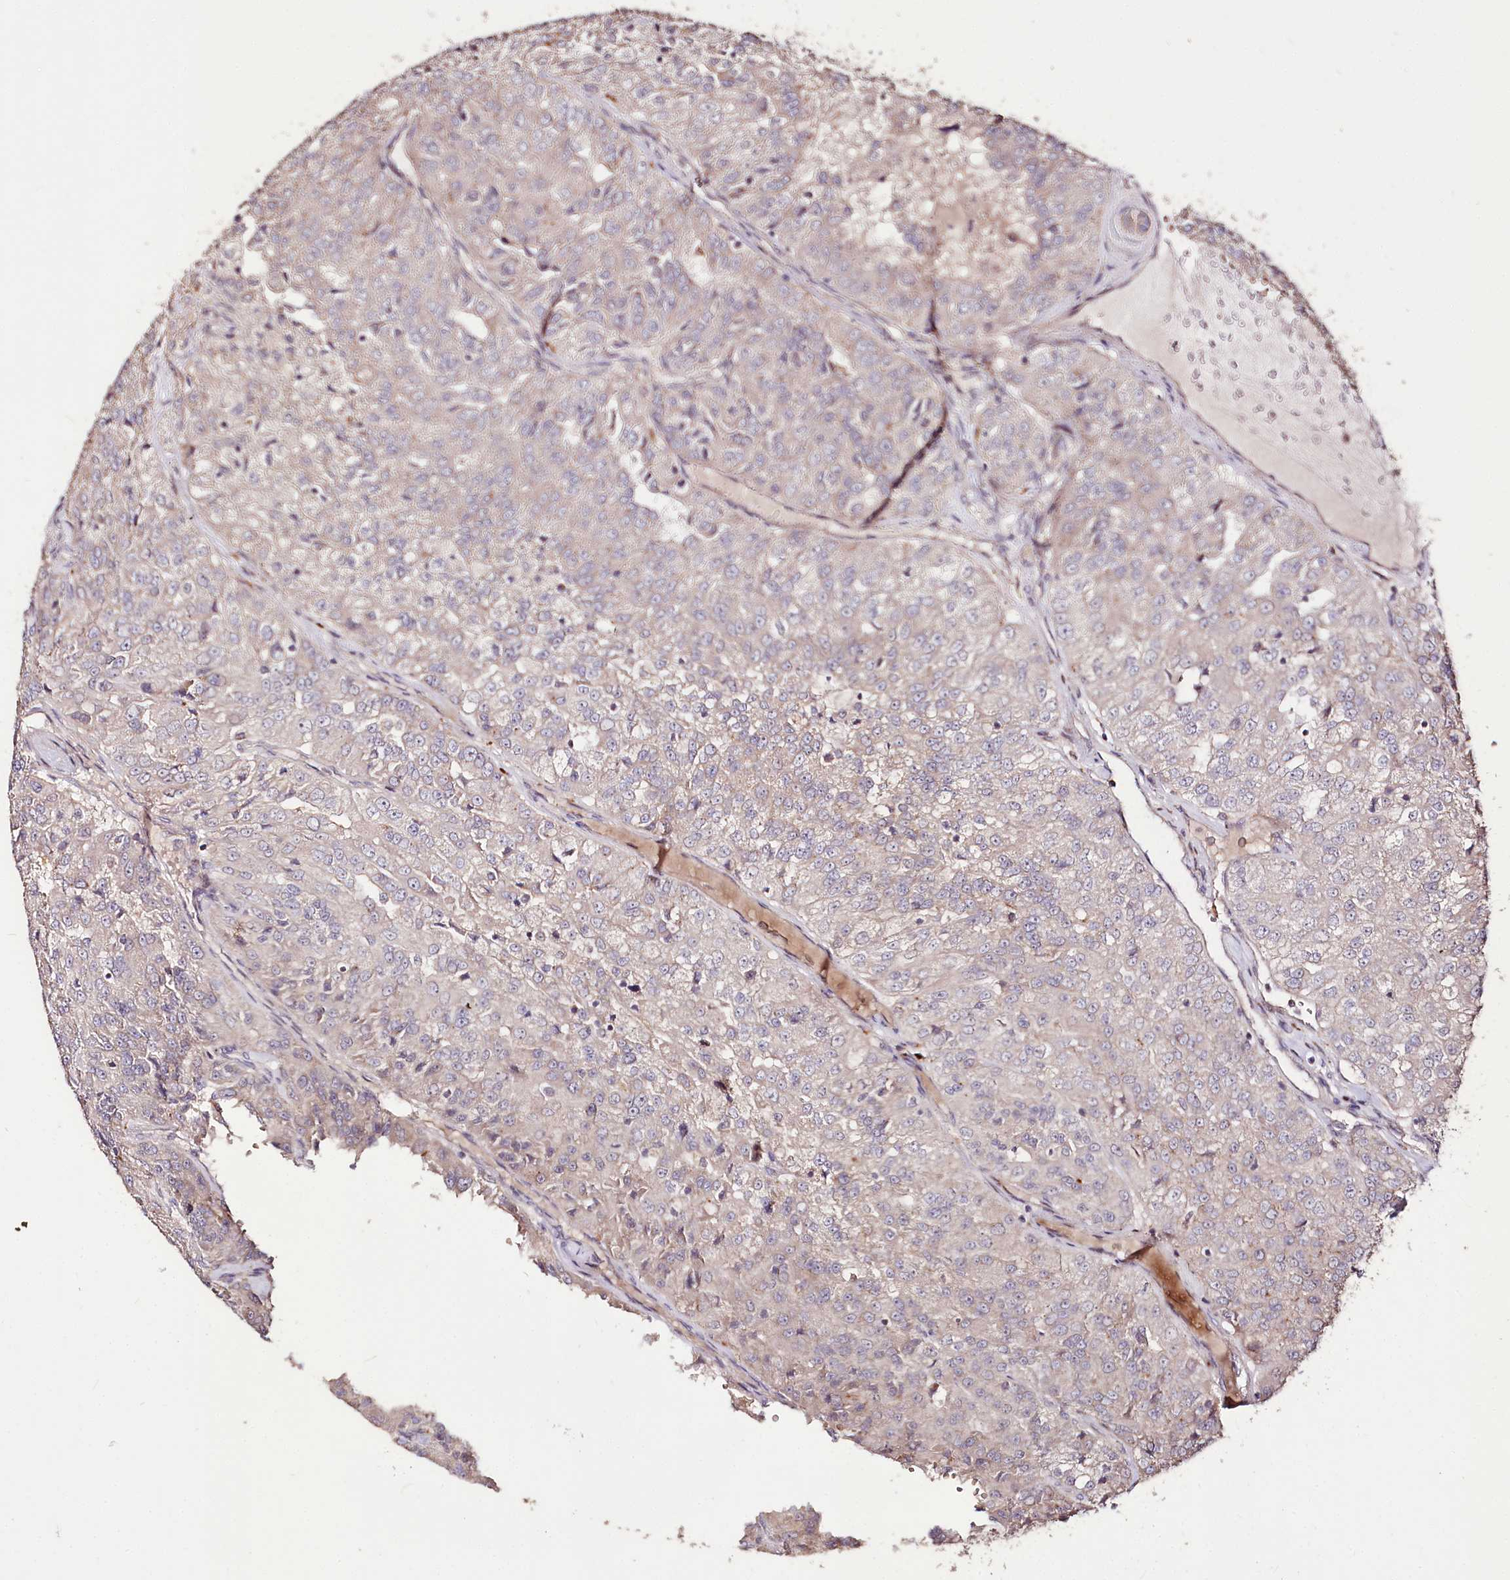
{"staining": {"intensity": "negative", "quantity": "none", "location": "none"}, "tissue": "renal cancer", "cell_type": "Tumor cells", "image_type": "cancer", "snomed": [{"axis": "morphology", "description": "Adenocarcinoma, NOS"}, {"axis": "topography", "description": "Kidney"}], "caption": "Tumor cells show no significant expression in renal cancer. Nuclei are stained in blue.", "gene": "CARD19", "patient": {"sex": "female", "age": 63}}